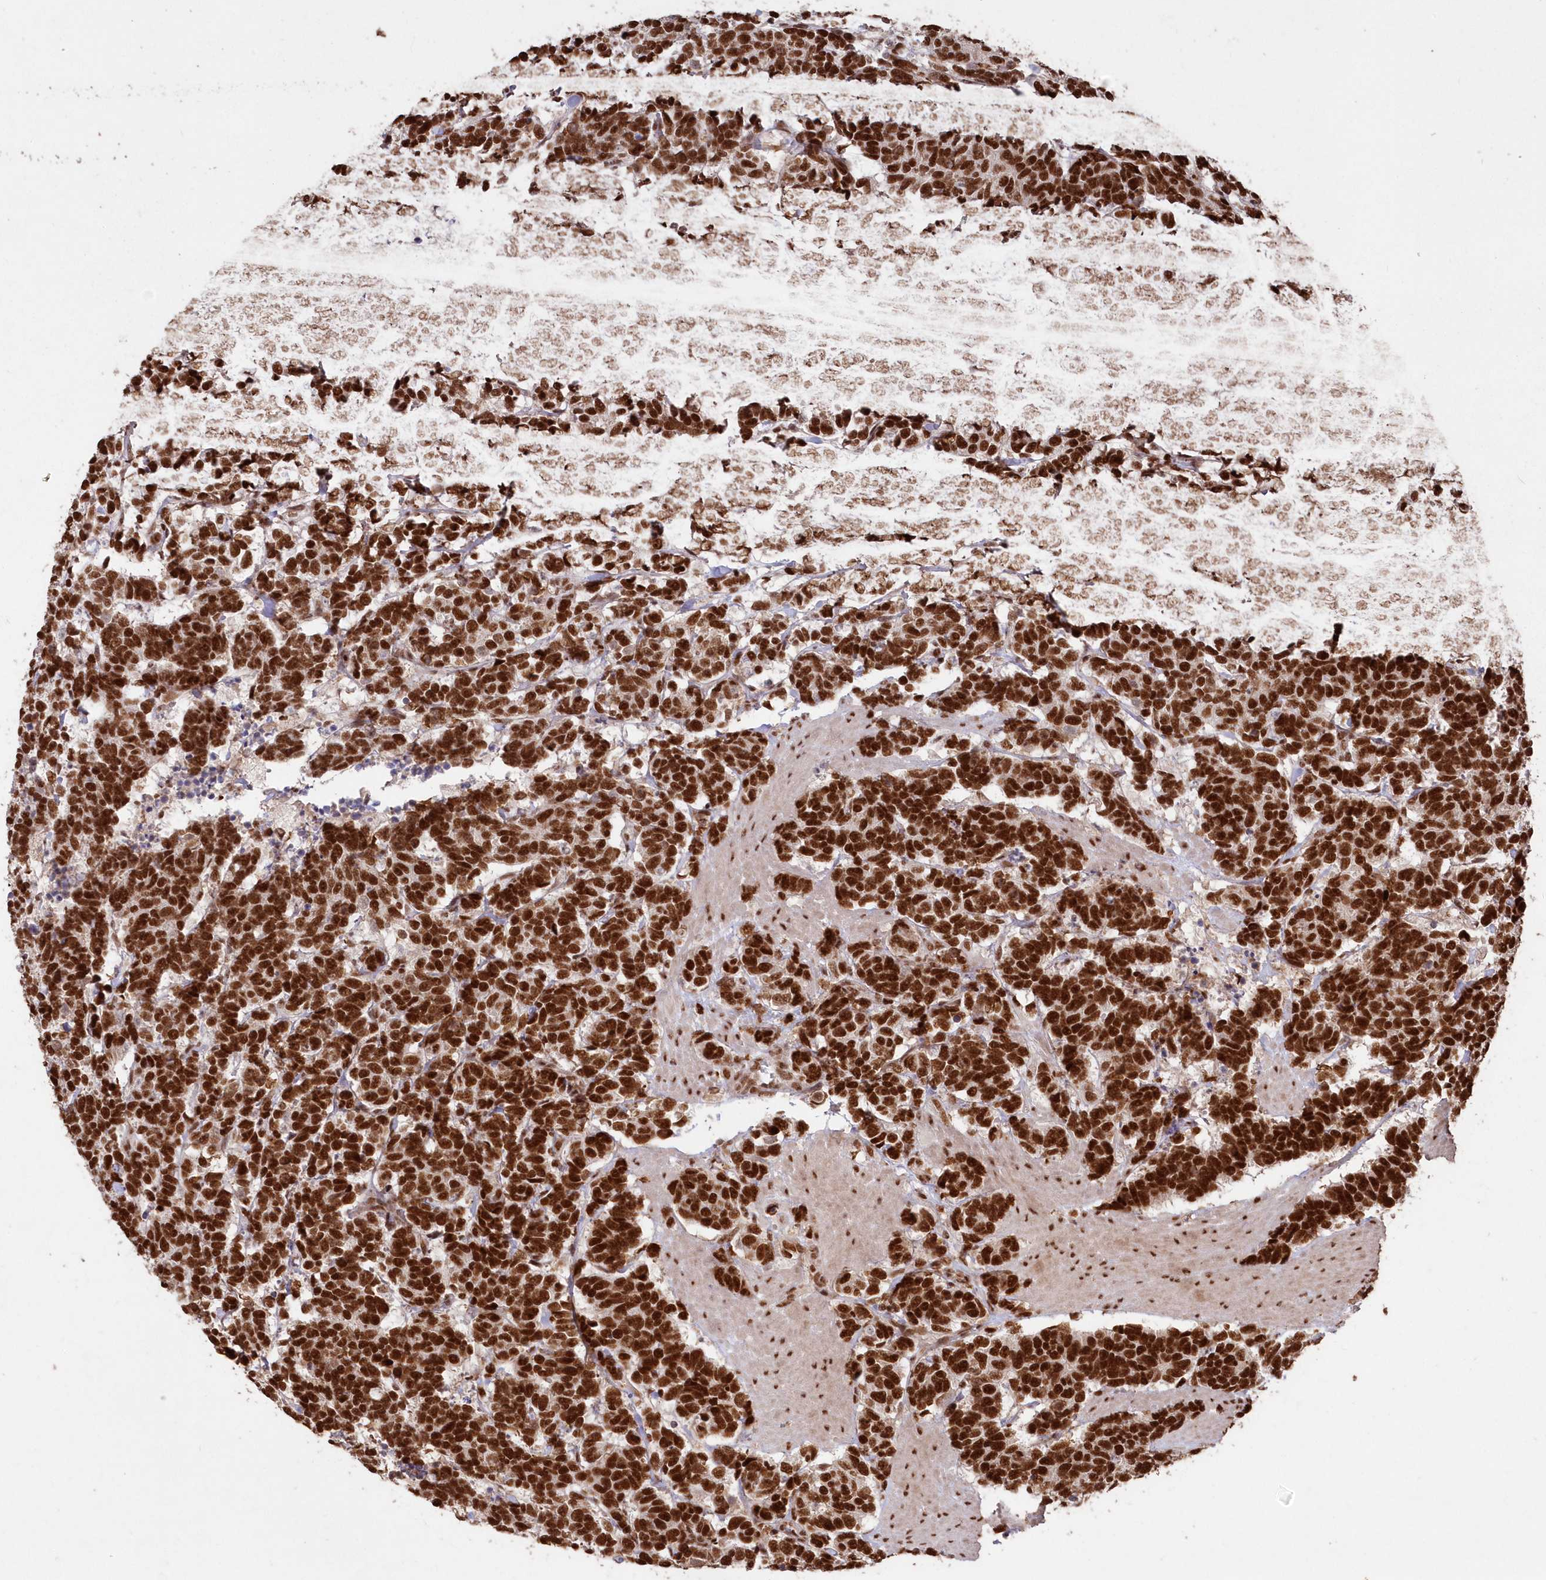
{"staining": {"intensity": "strong", "quantity": ">75%", "location": "nuclear"}, "tissue": "carcinoid", "cell_type": "Tumor cells", "image_type": "cancer", "snomed": [{"axis": "morphology", "description": "Carcinoma, NOS"}, {"axis": "morphology", "description": "Carcinoid, malignant, NOS"}, {"axis": "topography", "description": "Urinary bladder"}], "caption": "This micrograph displays immunohistochemistry (IHC) staining of human malignant carcinoid, with high strong nuclear staining in about >75% of tumor cells.", "gene": "PDS5A", "patient": {"sex": "male", "age": 57}}